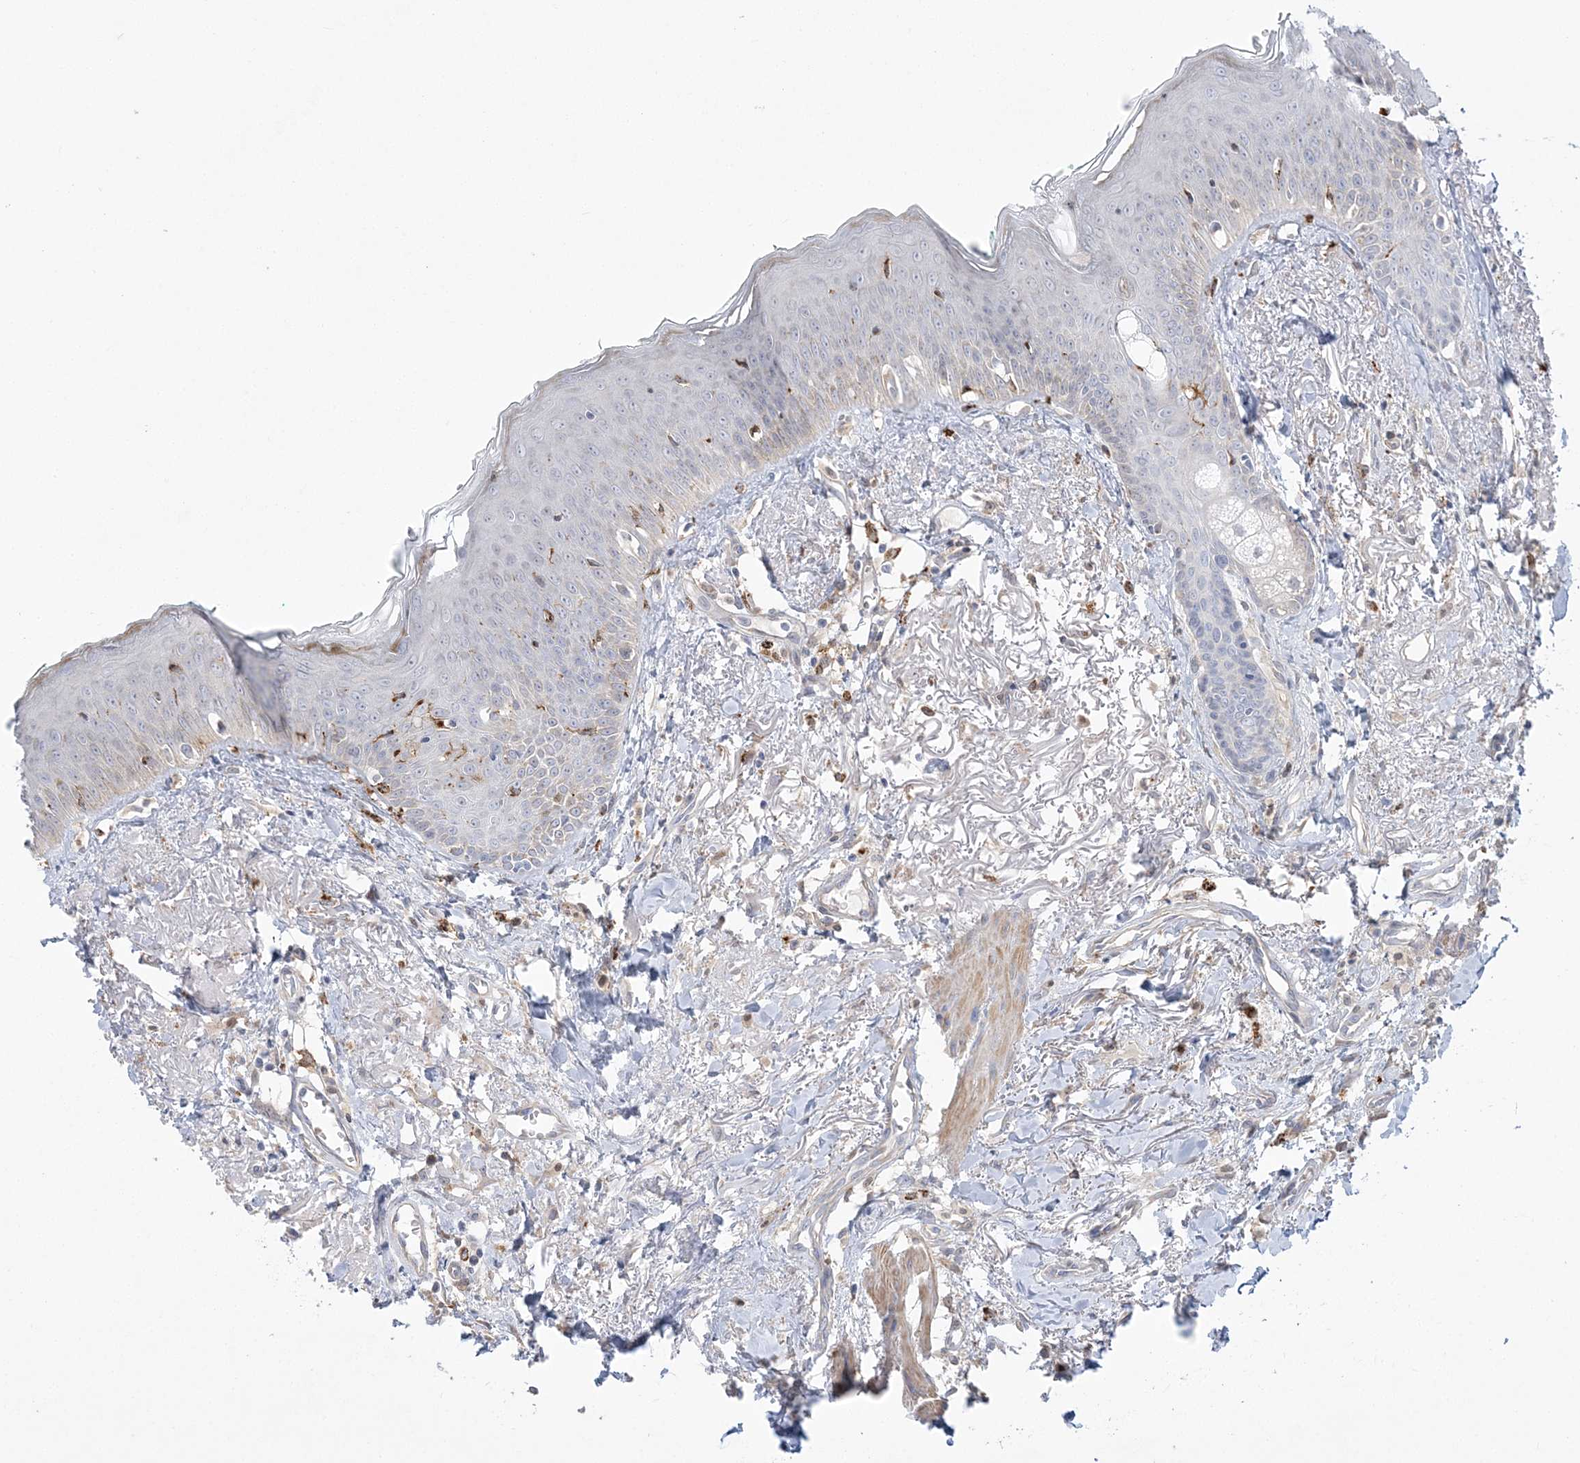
{"staining": {"intensity": "negative", "quantity": "none", "location": "none"}, "tissue": "oral mucosa", "cell_type": "Squamous epithelial cells", "image_type": "normal", "snomed": [{"axis": "morphology", "description": "Normal tissue, NOS"}, {"axis": "topography", "description": "Oral tissue"}], "caption": "IHC of benign human oral mucosa reveals no positivity in squamous epithelial cells.", "gene": "HAAO", "patient": {"sex": "female", "age": 70}}